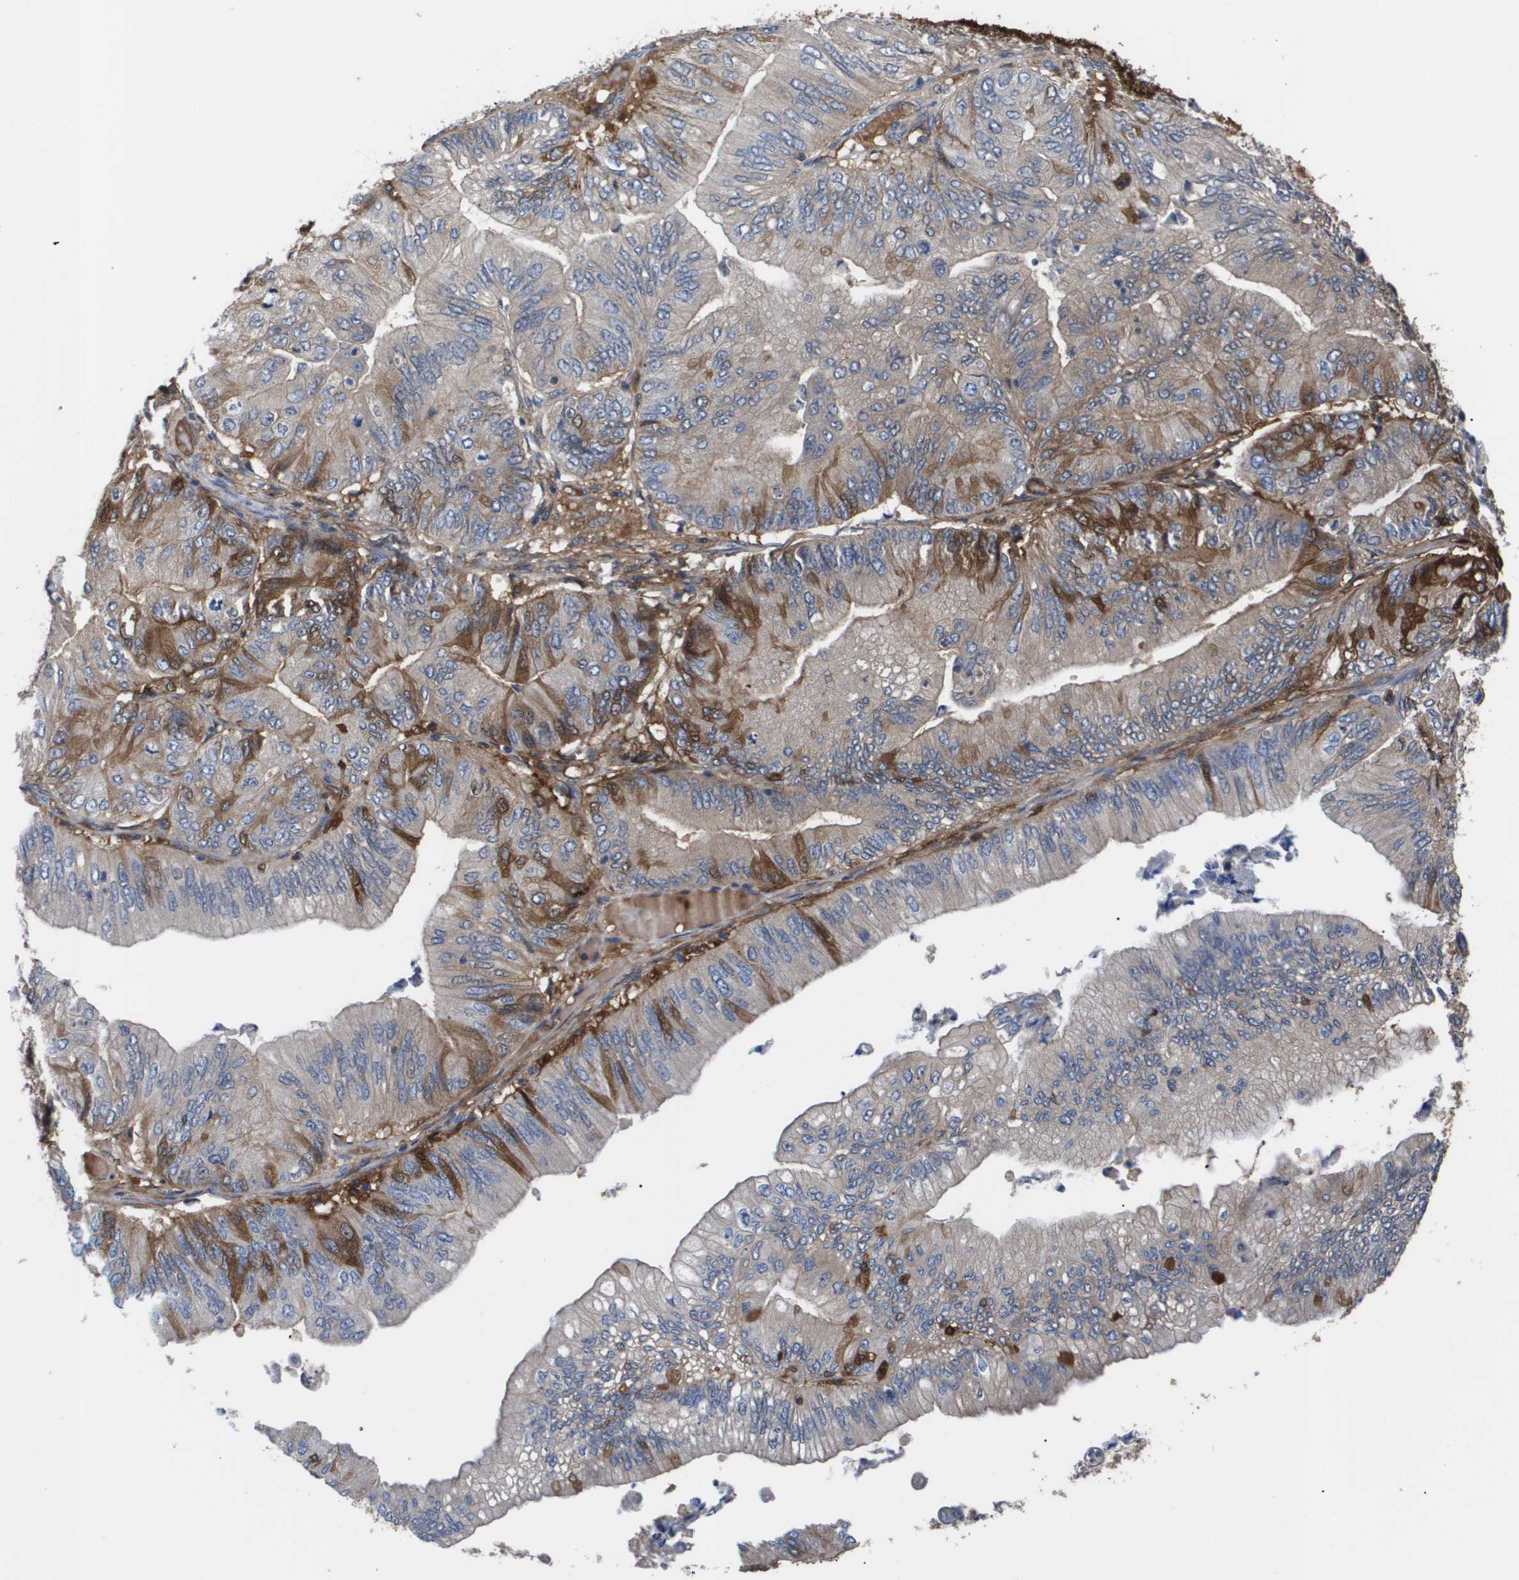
{"staining": {"intensity": "moderate", "quantity": "<25%", "location": "cytoplasmic/membranous"}, "tissue": "ovarian cancer", "cell_type": "Tumor cells", "image_type": "cancer", "snomed": [{"axis": "morphology", "description": "Cystadenocarcinoma, mucinous, NOS"}, {"axis": "topography", "description": "Ovary"}], "caption": "Human ovarian mucinous cystadenocarcinoma stained for a protein (brown) displays moderate cytoplasmic/membranous positive positivity in about <25% of tumor cells.", "gene": "SERPINA6", "patient": {"sex": "female", "age": 61}}